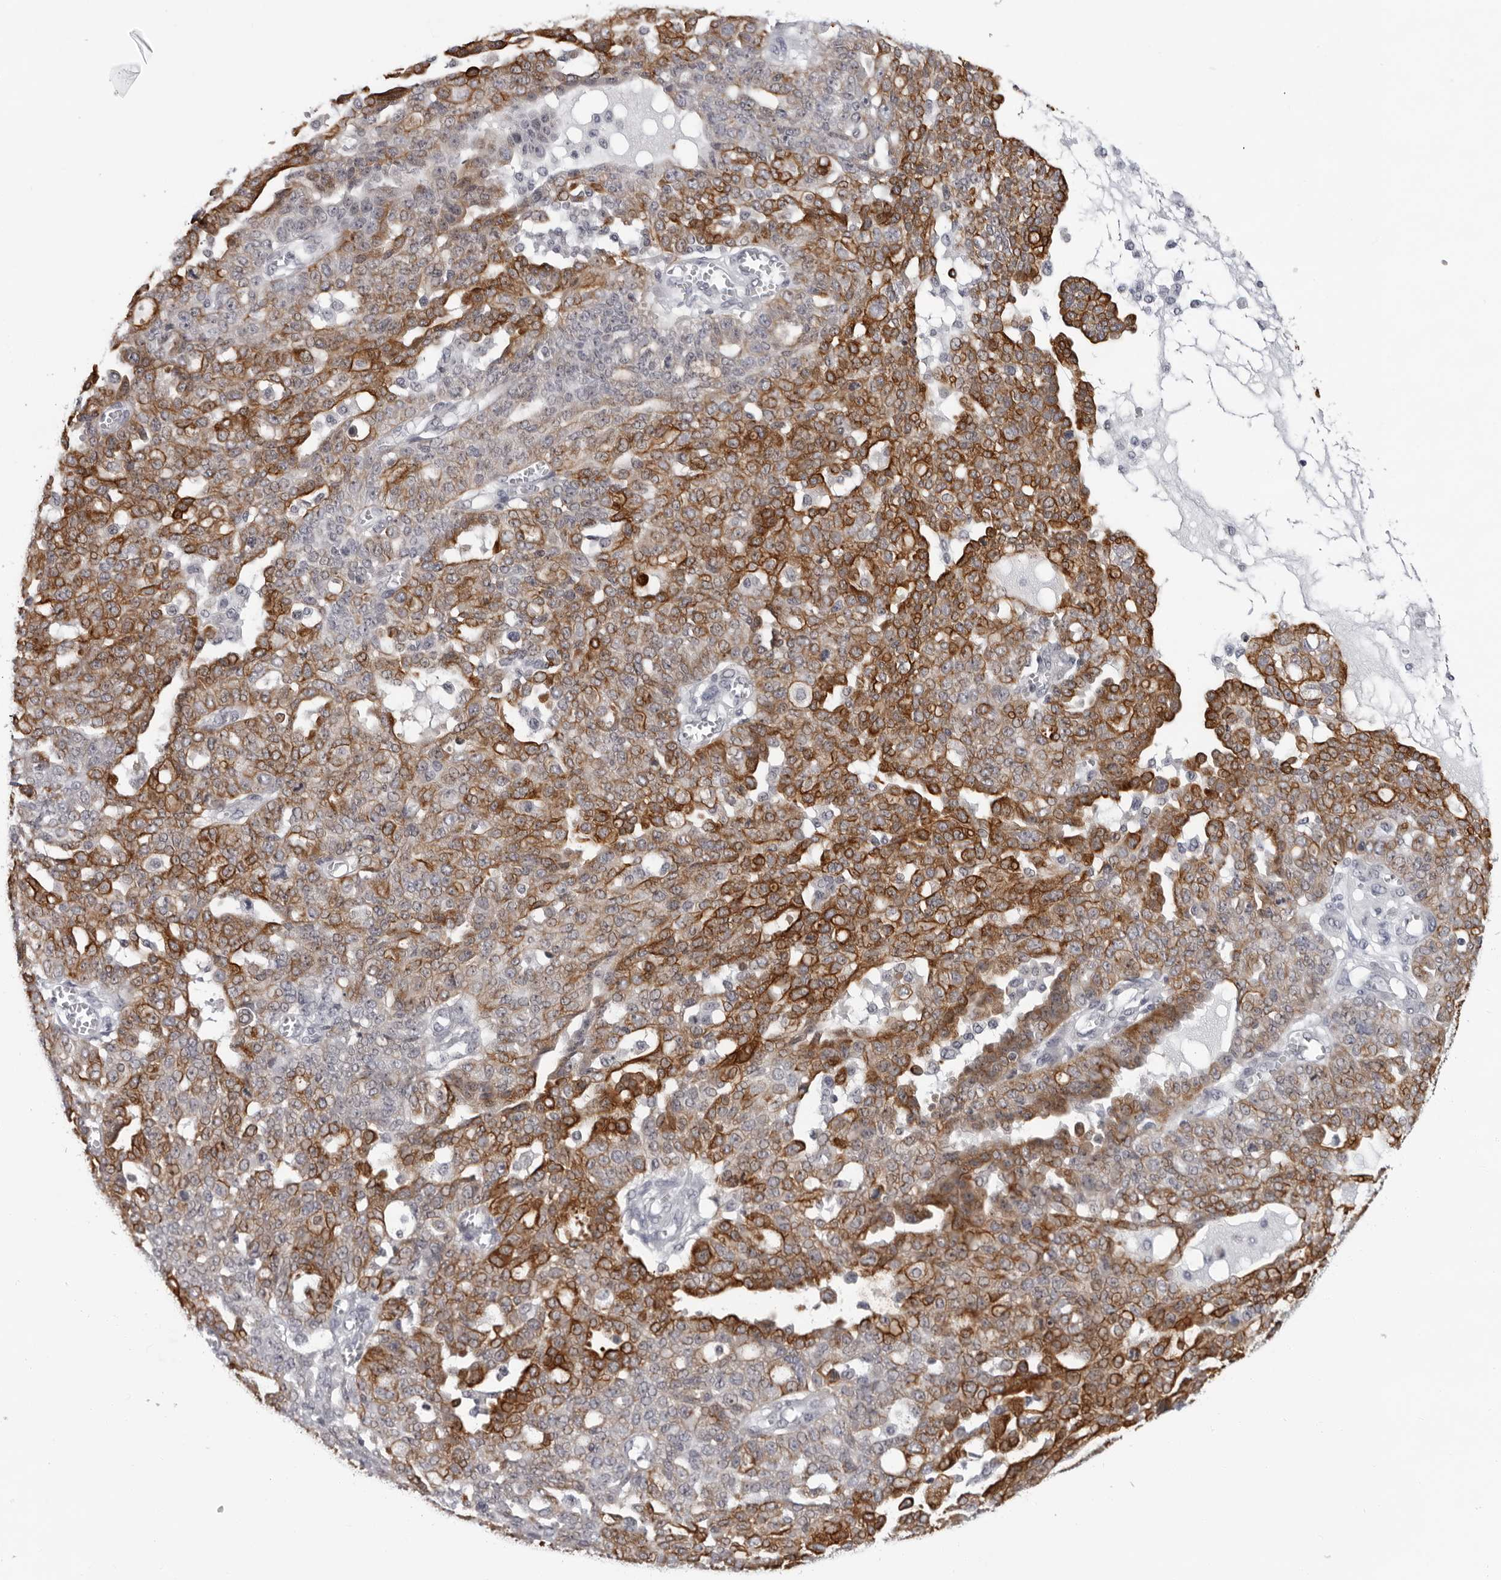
{"staining": {"intensity": "moderate", "quantity": ">75%", "location": "cytoplasmic/membranous"}, "tissue": "ovarian cancer", "cell_type": "Tumor cells", "image_type": "cancer", "snomed": [{"axis": "morphology", "description": "Cystadenocarcinoma, serous, NOS"}, {"axis": "topography", "description": "Soft tissue"}, {"axis": "topography", "description": "Ovary"}], "caption": "Protein expression analysis of human ovarian cancer (serous cystadenocarcinoma) reveals moderate cytoplasmic/membranous expression in about >75% of tumor cells.", "gene": "CCDC28B", "patient": {"sex": "female", "age": 57}}